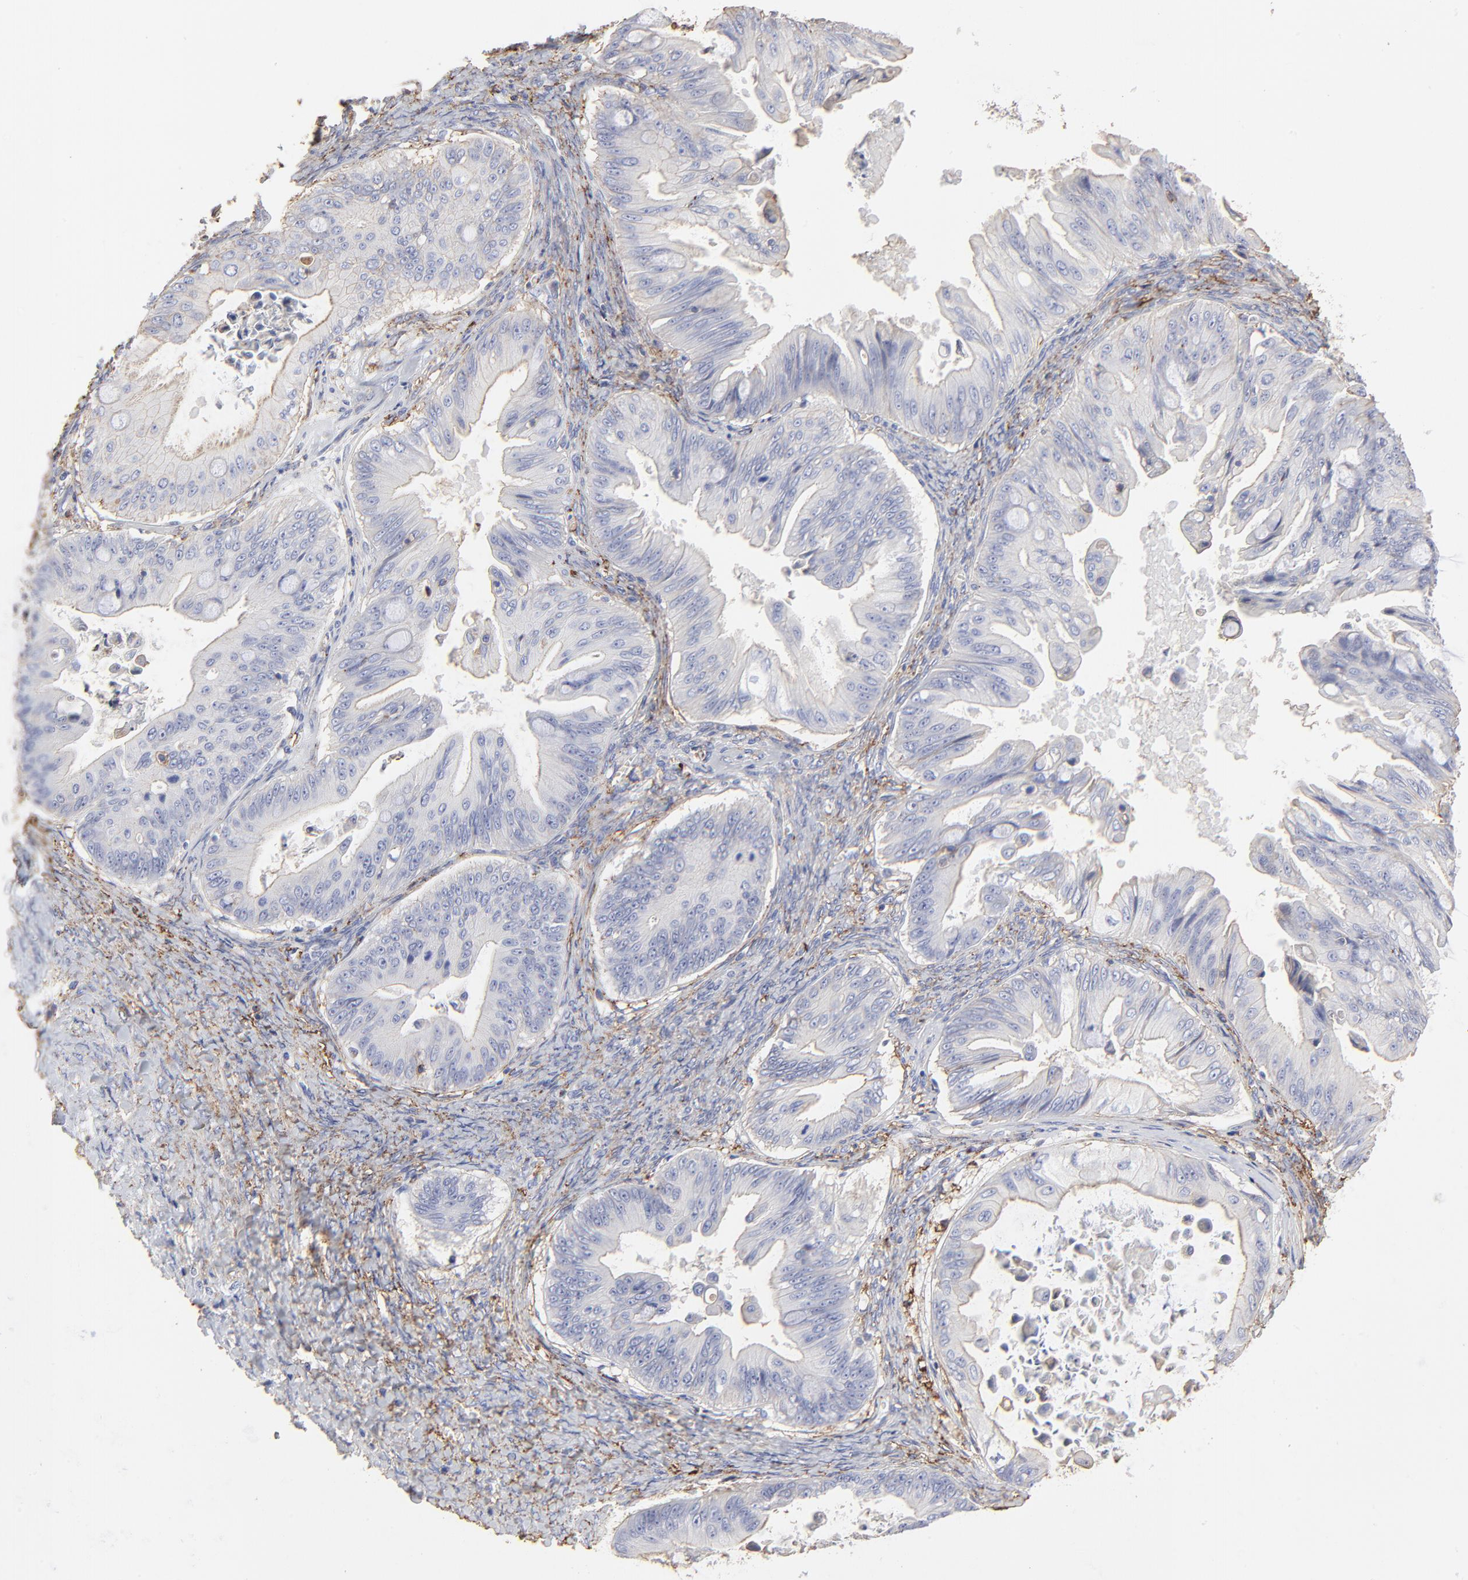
{"staining": {"intensity": "negative", "quantity": "none", "location": "none"}, "tissue": "ovarian cancer", "cell_type": "Tumor cells", "image_type": "cancer", "snomed": [{"axis": "morphology", "description": "Cystadenocarcinoma, mucinous, NOS"}, {"axis": "topography", "description": "Ovary"}], "caption": "Tumor cells show no significant positivity in ovarian mucinous cystadenocarcinoma. (DAB (3,3'-diaminobenzidine) IHC with hematoxylin counter stain).", "gene": "ANXA6", "patient": {"sex": "female", "age": 37}}